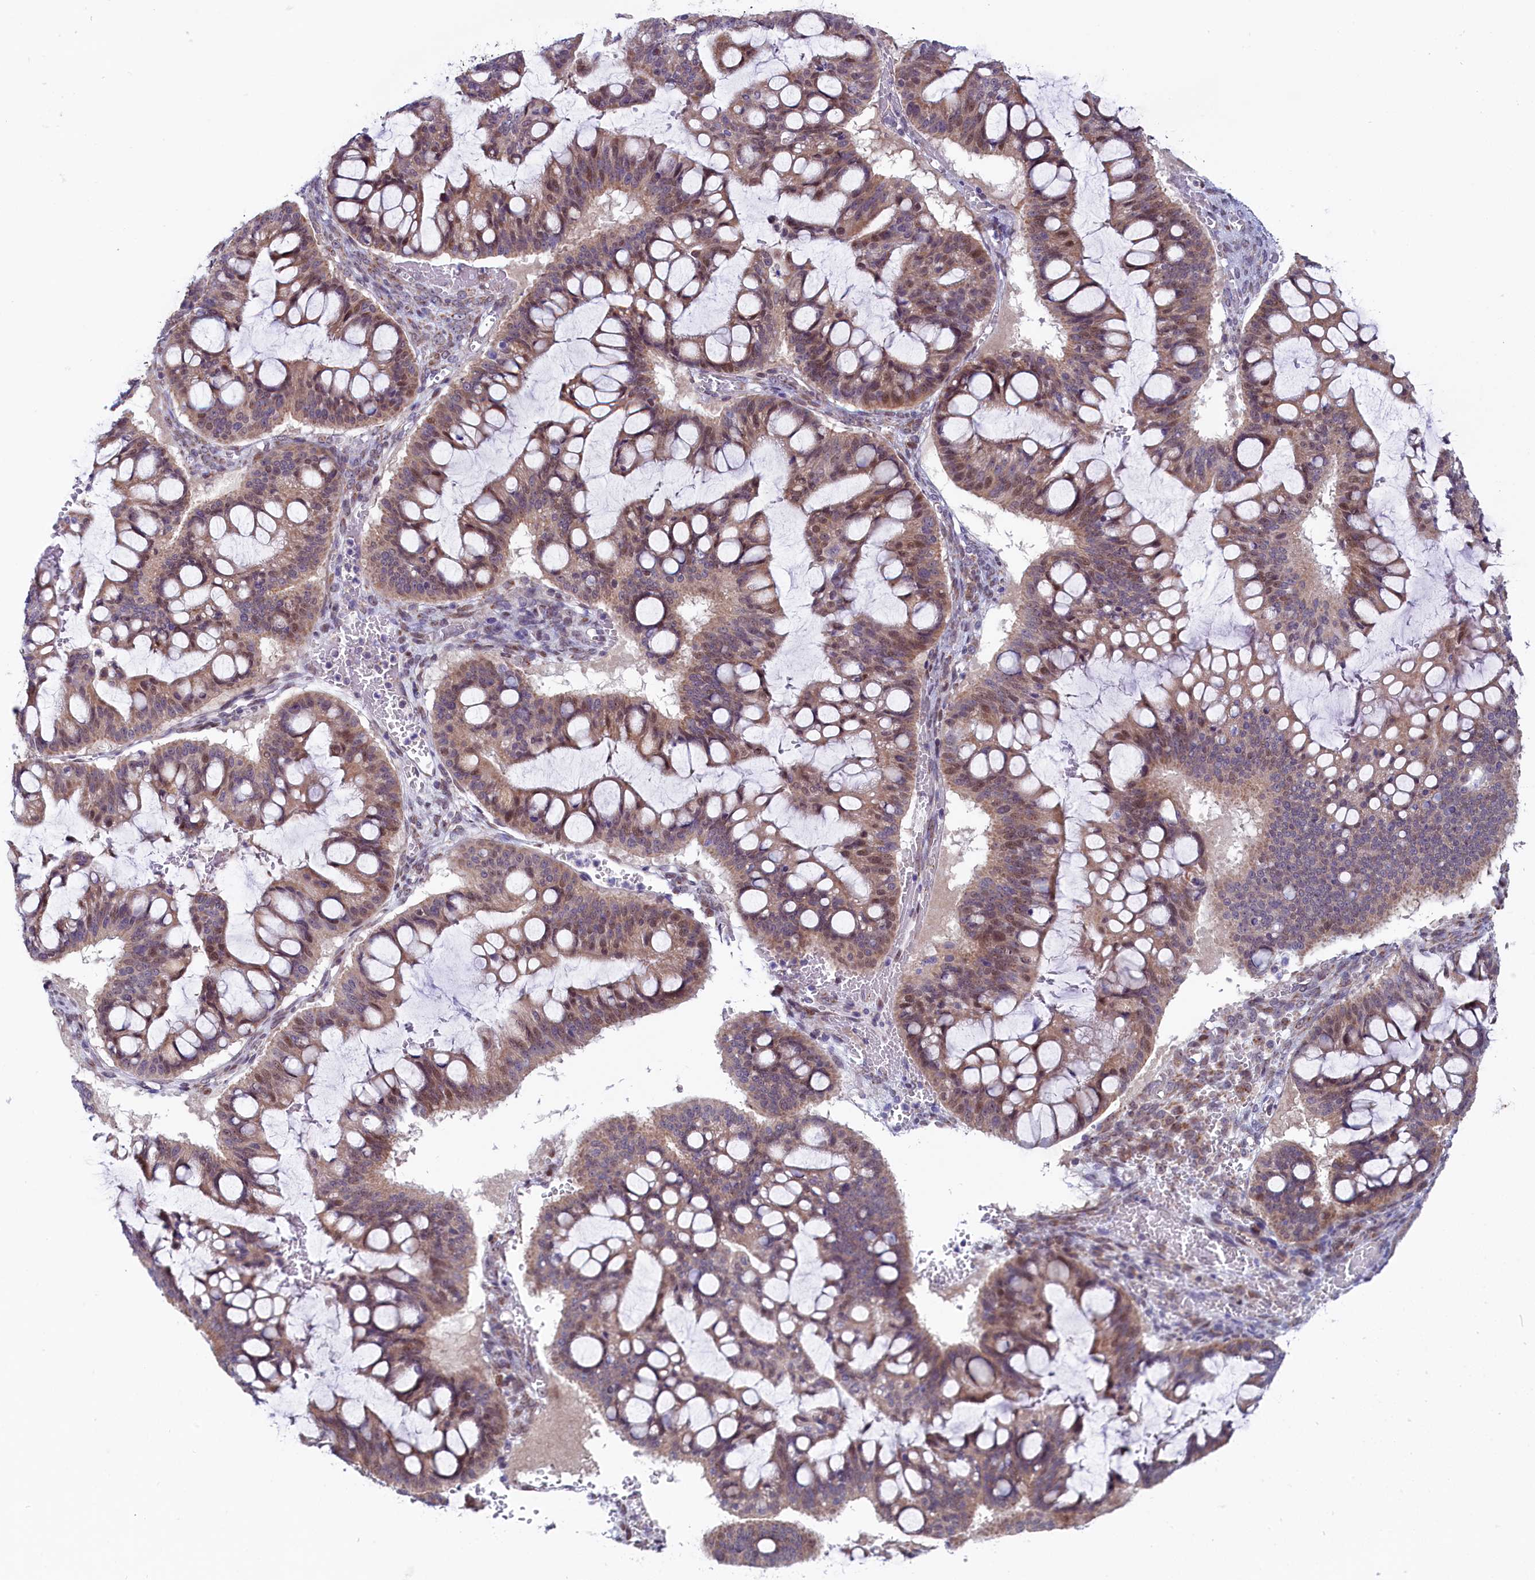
{"staining": {"intensity": "moderate", "quantity": ">75%", "location": "cytoplasmic/membranous,nuclear"}, "tissue": "ovarian cancer", "cell_type": "Tumor cells", "image_type": "cancer", "snomed": [{"axis": "morphology", "description": "Cystadenocarcinoma, mucinous, NOS"}, {"axis": "topography", "description": "Ovary"}], "caption": "A high-resolution photomicrograph shows immunohistochemistry staining of ovarian mucinous cystadenocarcinoma, which demonstrates moderate cytoplasmic/membranous and nuclear positivity in approximately >75% of tumor cells.", "gene": "CIAPIN1", "patient": {"sex": "female", "age": 73}}